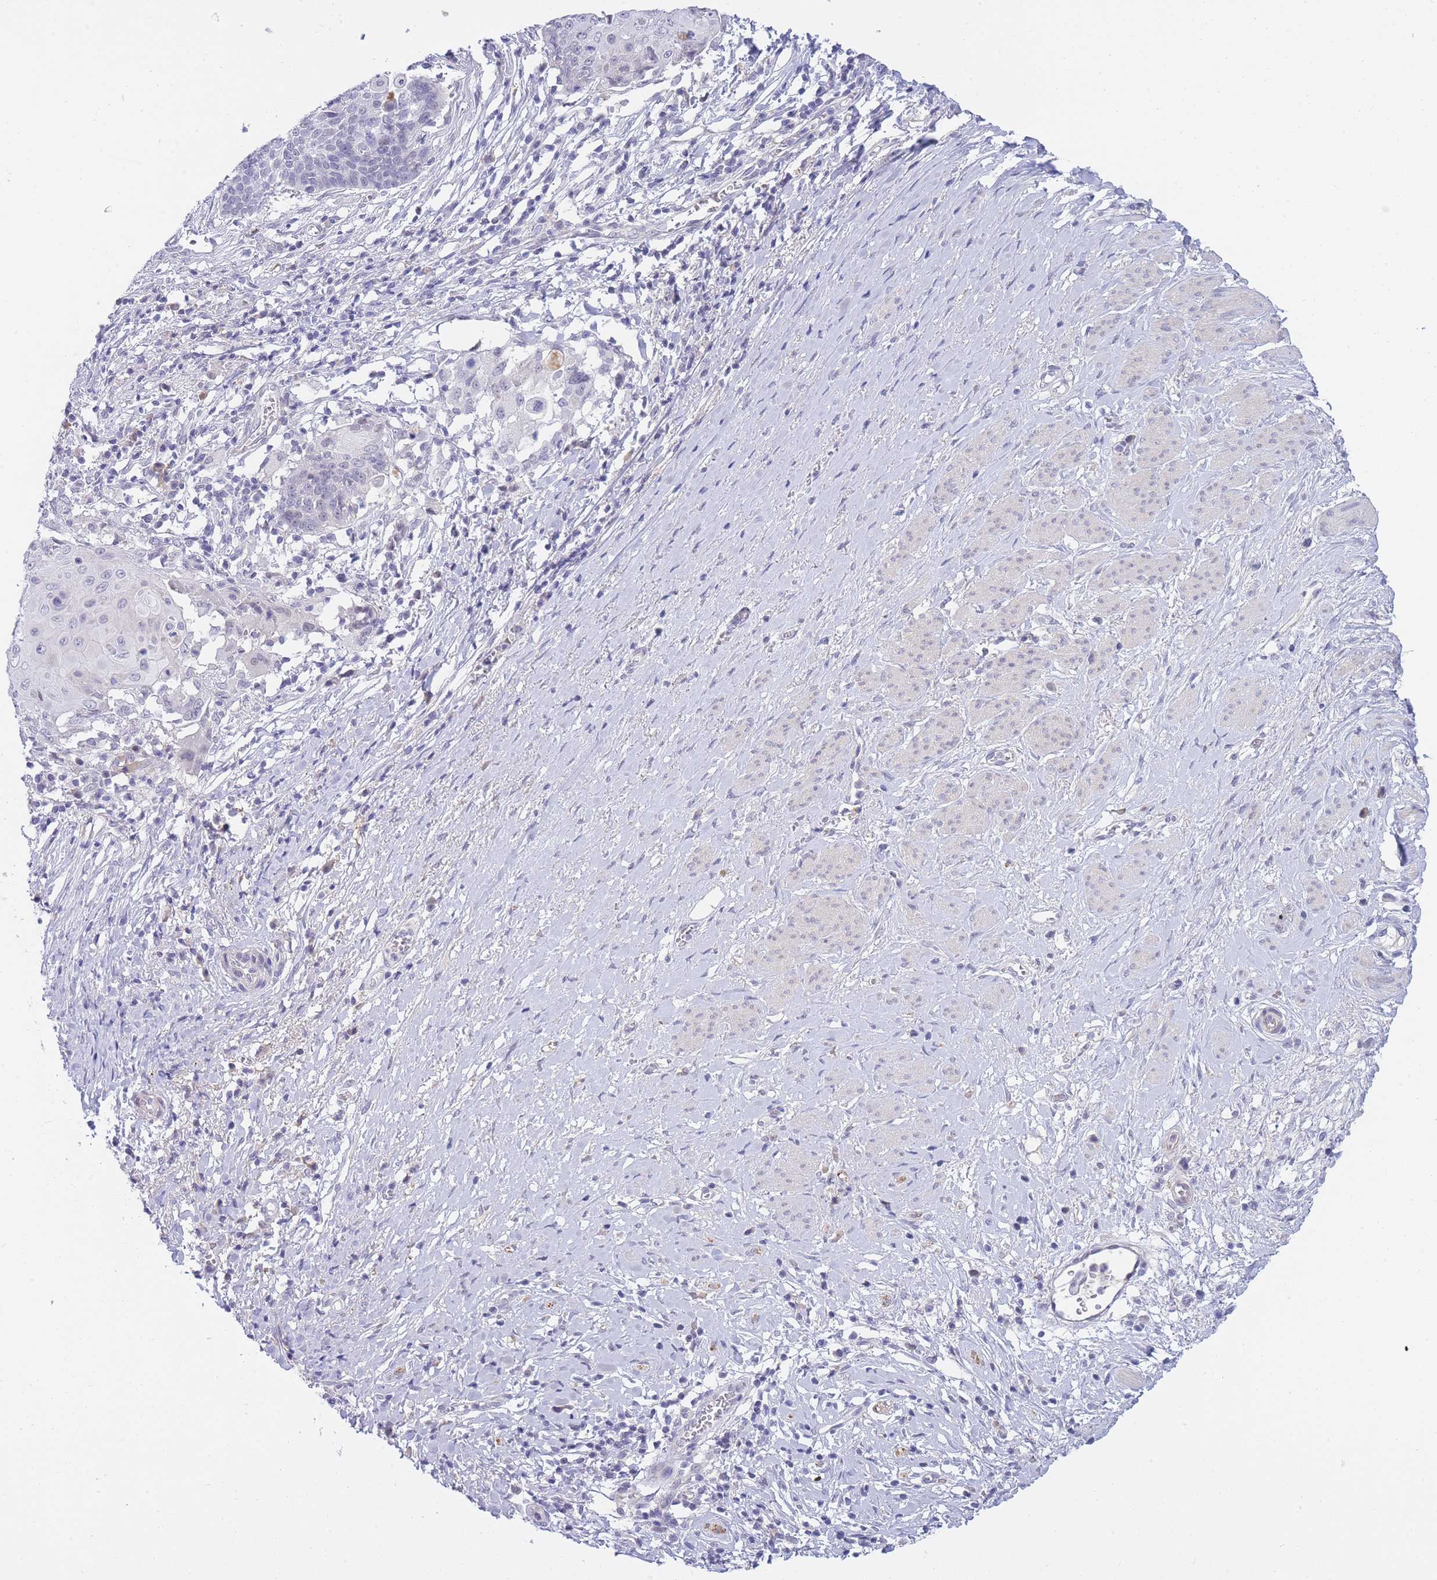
{"staining": {"intensity": "negative", "quantity": "none", "location": "none"}, "tissue": "cervical cancer", "cell_type": "Tumor cells", "image_type": "cancer", "snomed": [{"axis": "morphology", "description": "Squamous cell carcinoma, NOS"}, {"axis": "topography", "description": "Cervix"}], "caption": "There is no significant positivity in tumor cells of cervical cancer (squamous cell carcinoma).", "gene": "PRR23B", "patient": {"sex": "female", "age": 39}}